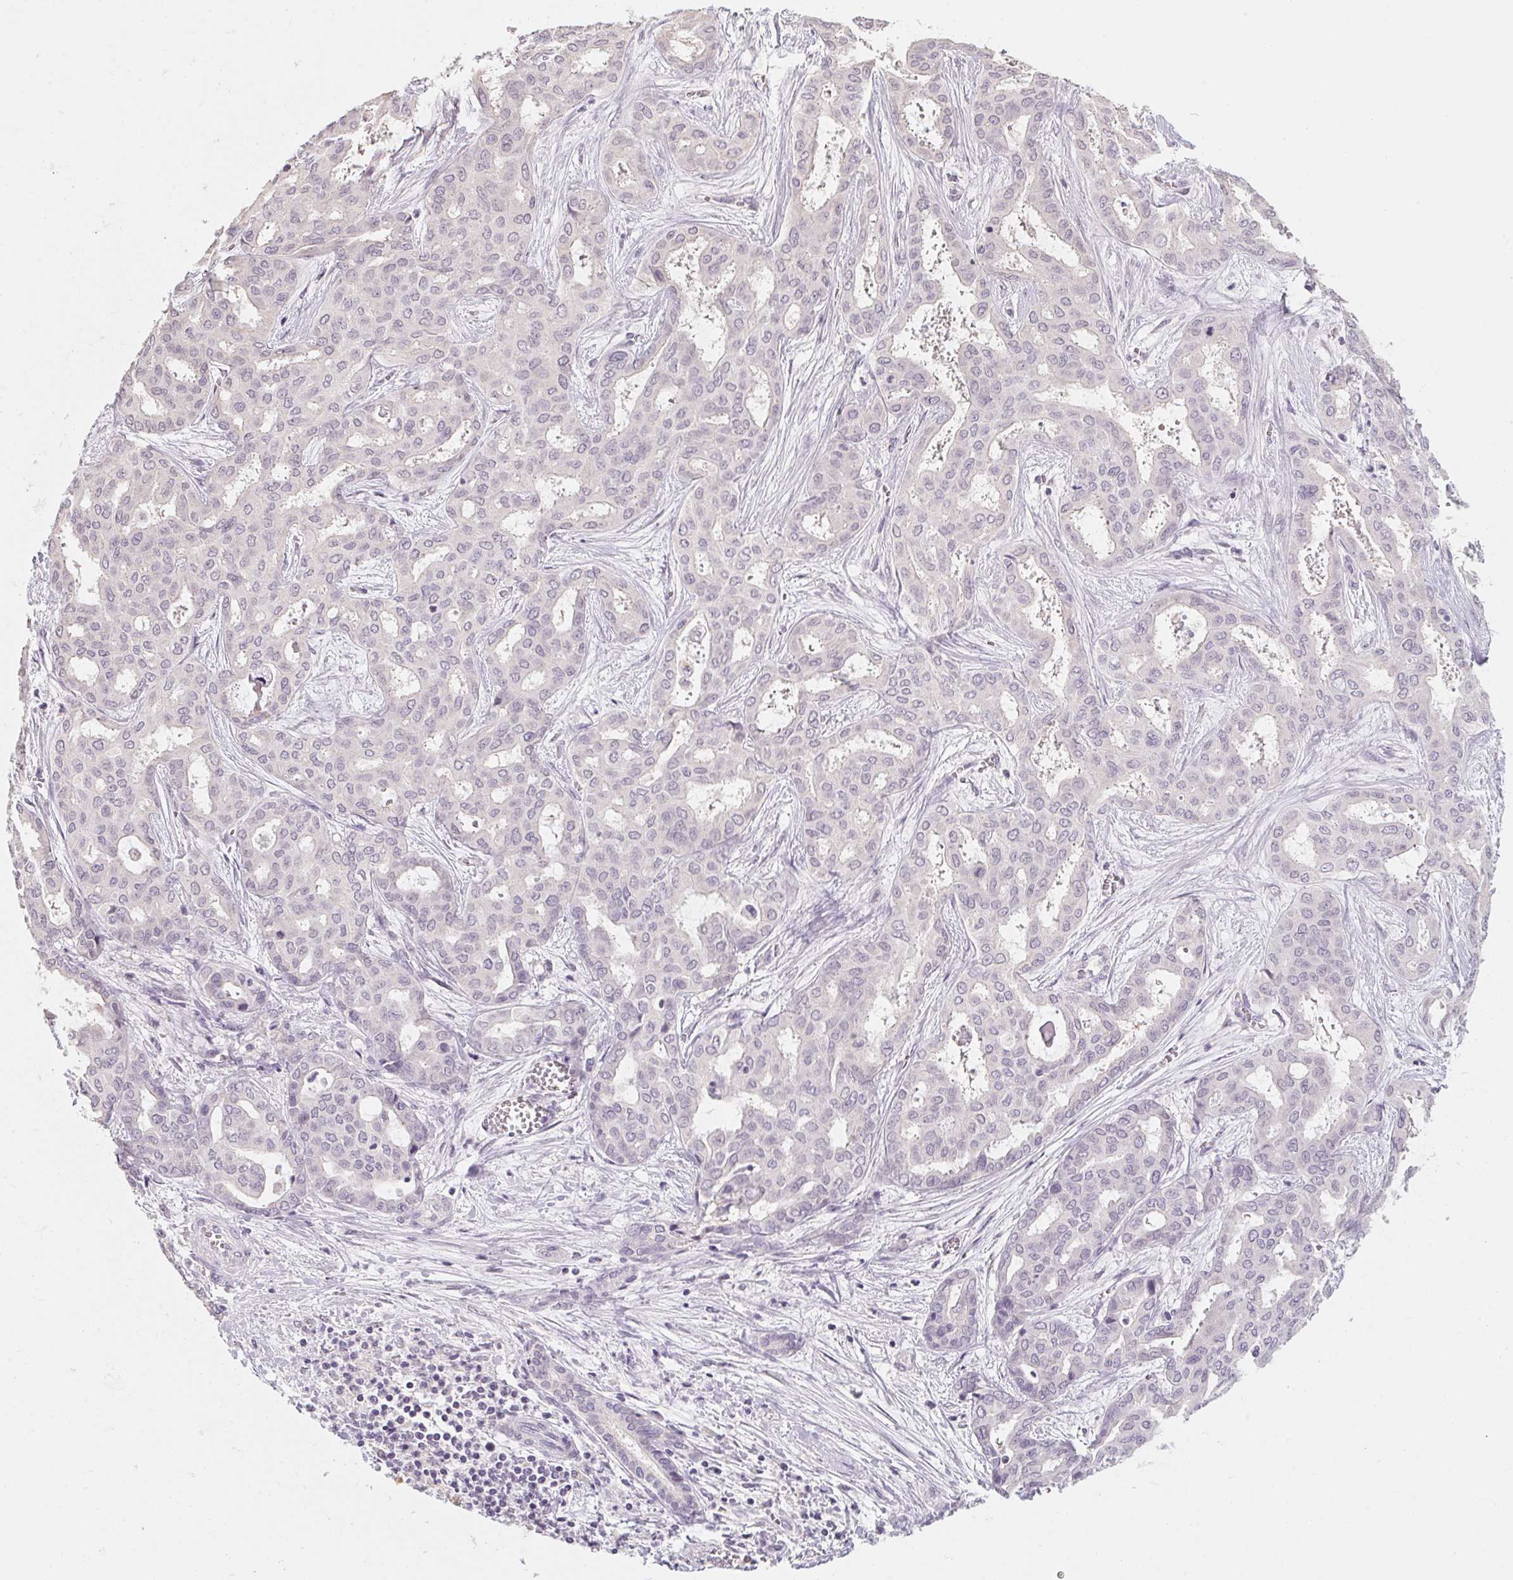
{"staining": {"intensity": "negative", "quantity": "none", "location": "none"}, "tissue": "liver cancer", "cell_type": "Tumor cells", "image_type": "cancer", "snomed": [{"axis": "morphology", "description": "Cholangiocarcinoma"}, {"axis": "topography", "description": "Liver"}], "caption": "A micrograph of human liver cholangiocarcinoma is negative for staining in tumor cells.", "gene": "CAPZA3", "patient": {"sex": "female", "age": 64}}